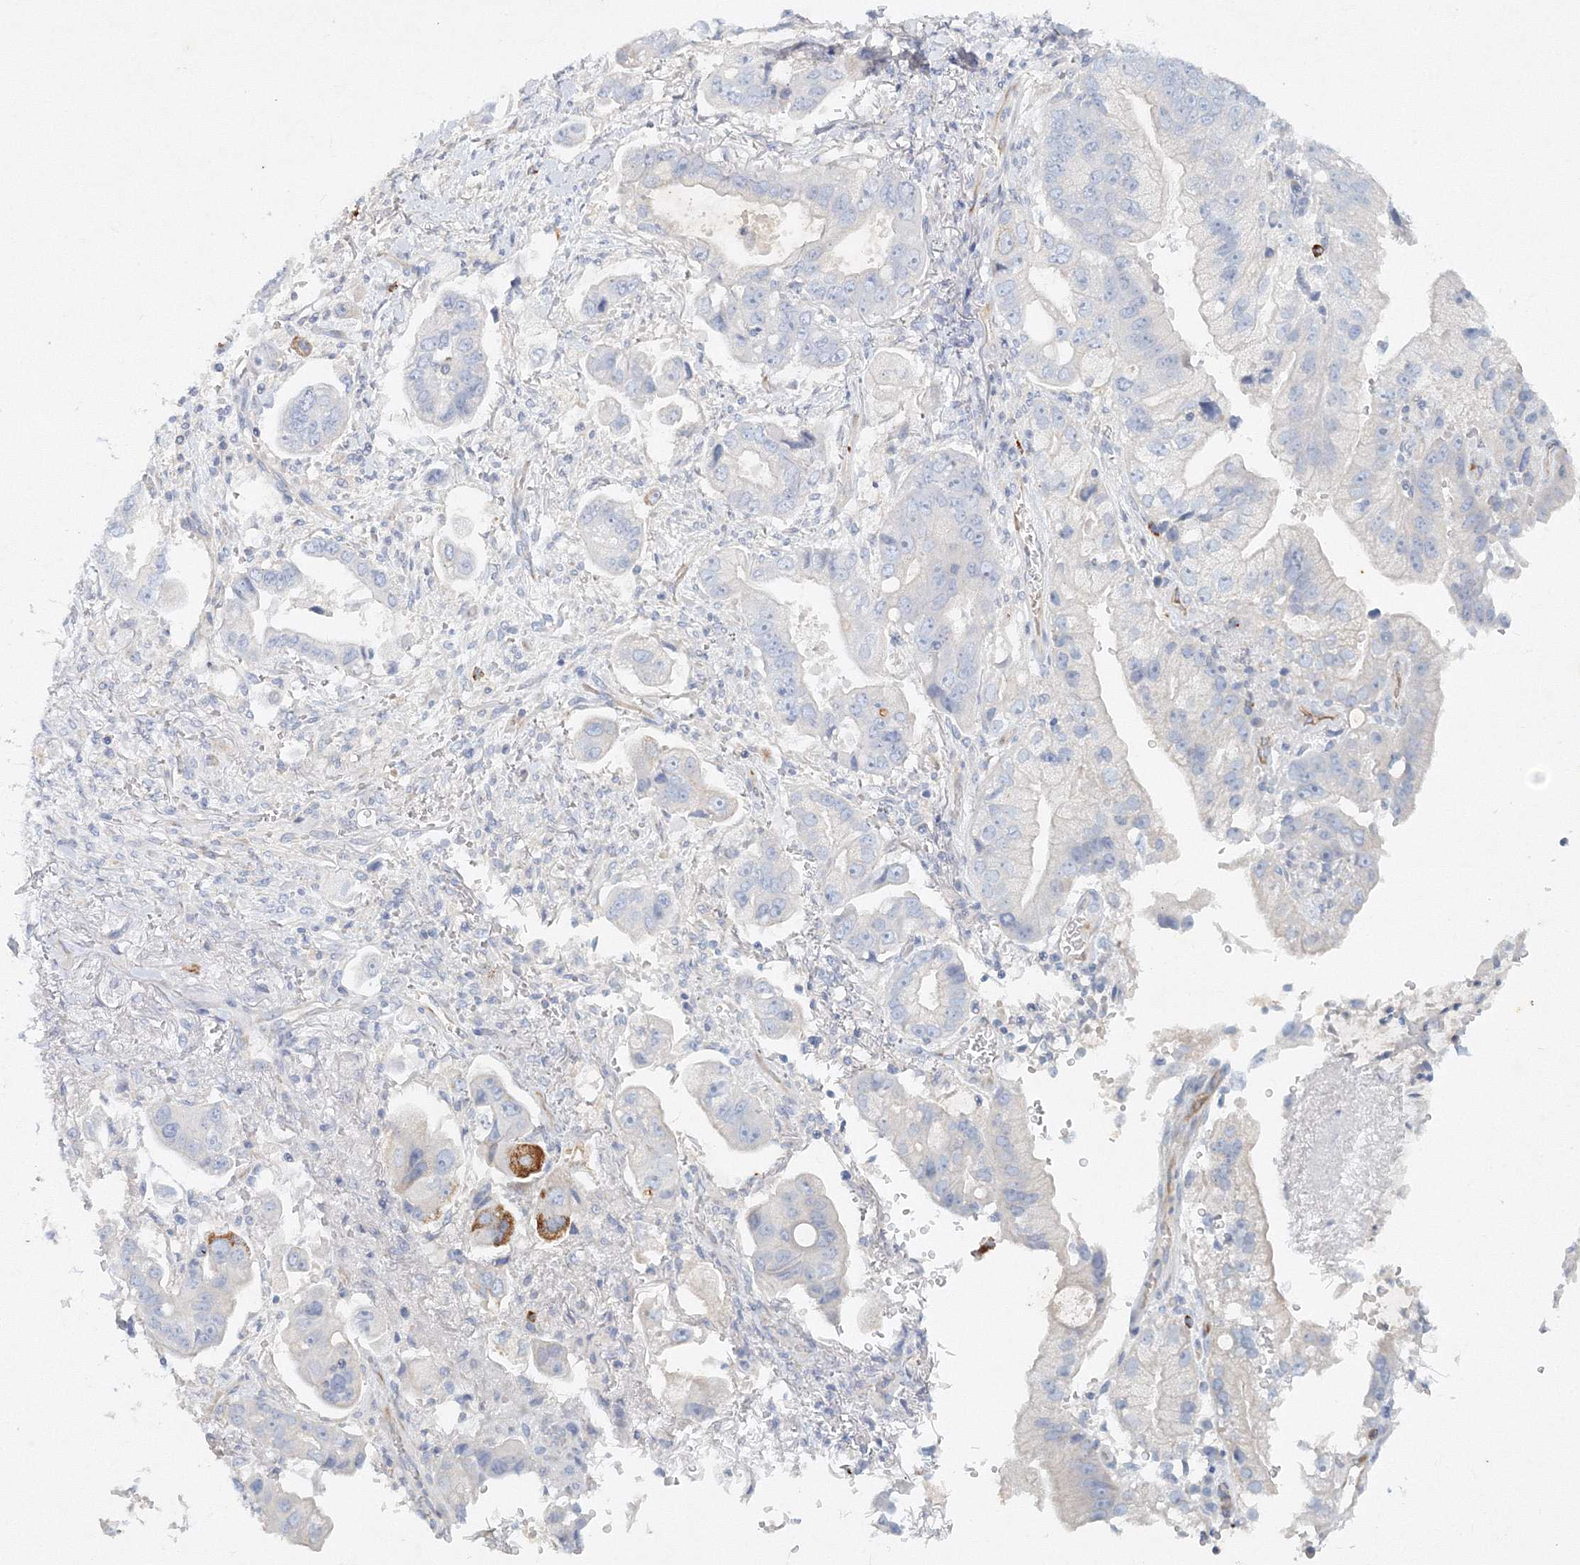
{"staining": {"intensity": "moderate", "quantity": "<25%", "location": "cytoplasmic/membranous"}, "tissue": "stomach cancer", "cell_type": "Tumor cells", "image_type": "cancer", "snomed": [{"axis": "morphology", "description": "Adenocarcinoma, NOS"}, {"axis": "topography", "description": "Stomach"}], "caption": "Immunohistochemical staining of adenocarcinoma (stomach) exhibits low levels of moderate cytoplasmic/membranous positivity in approximately <25% of tumor cells.", "gene": "DNAH1", "patient": {"sex": "male", "age": 62}}